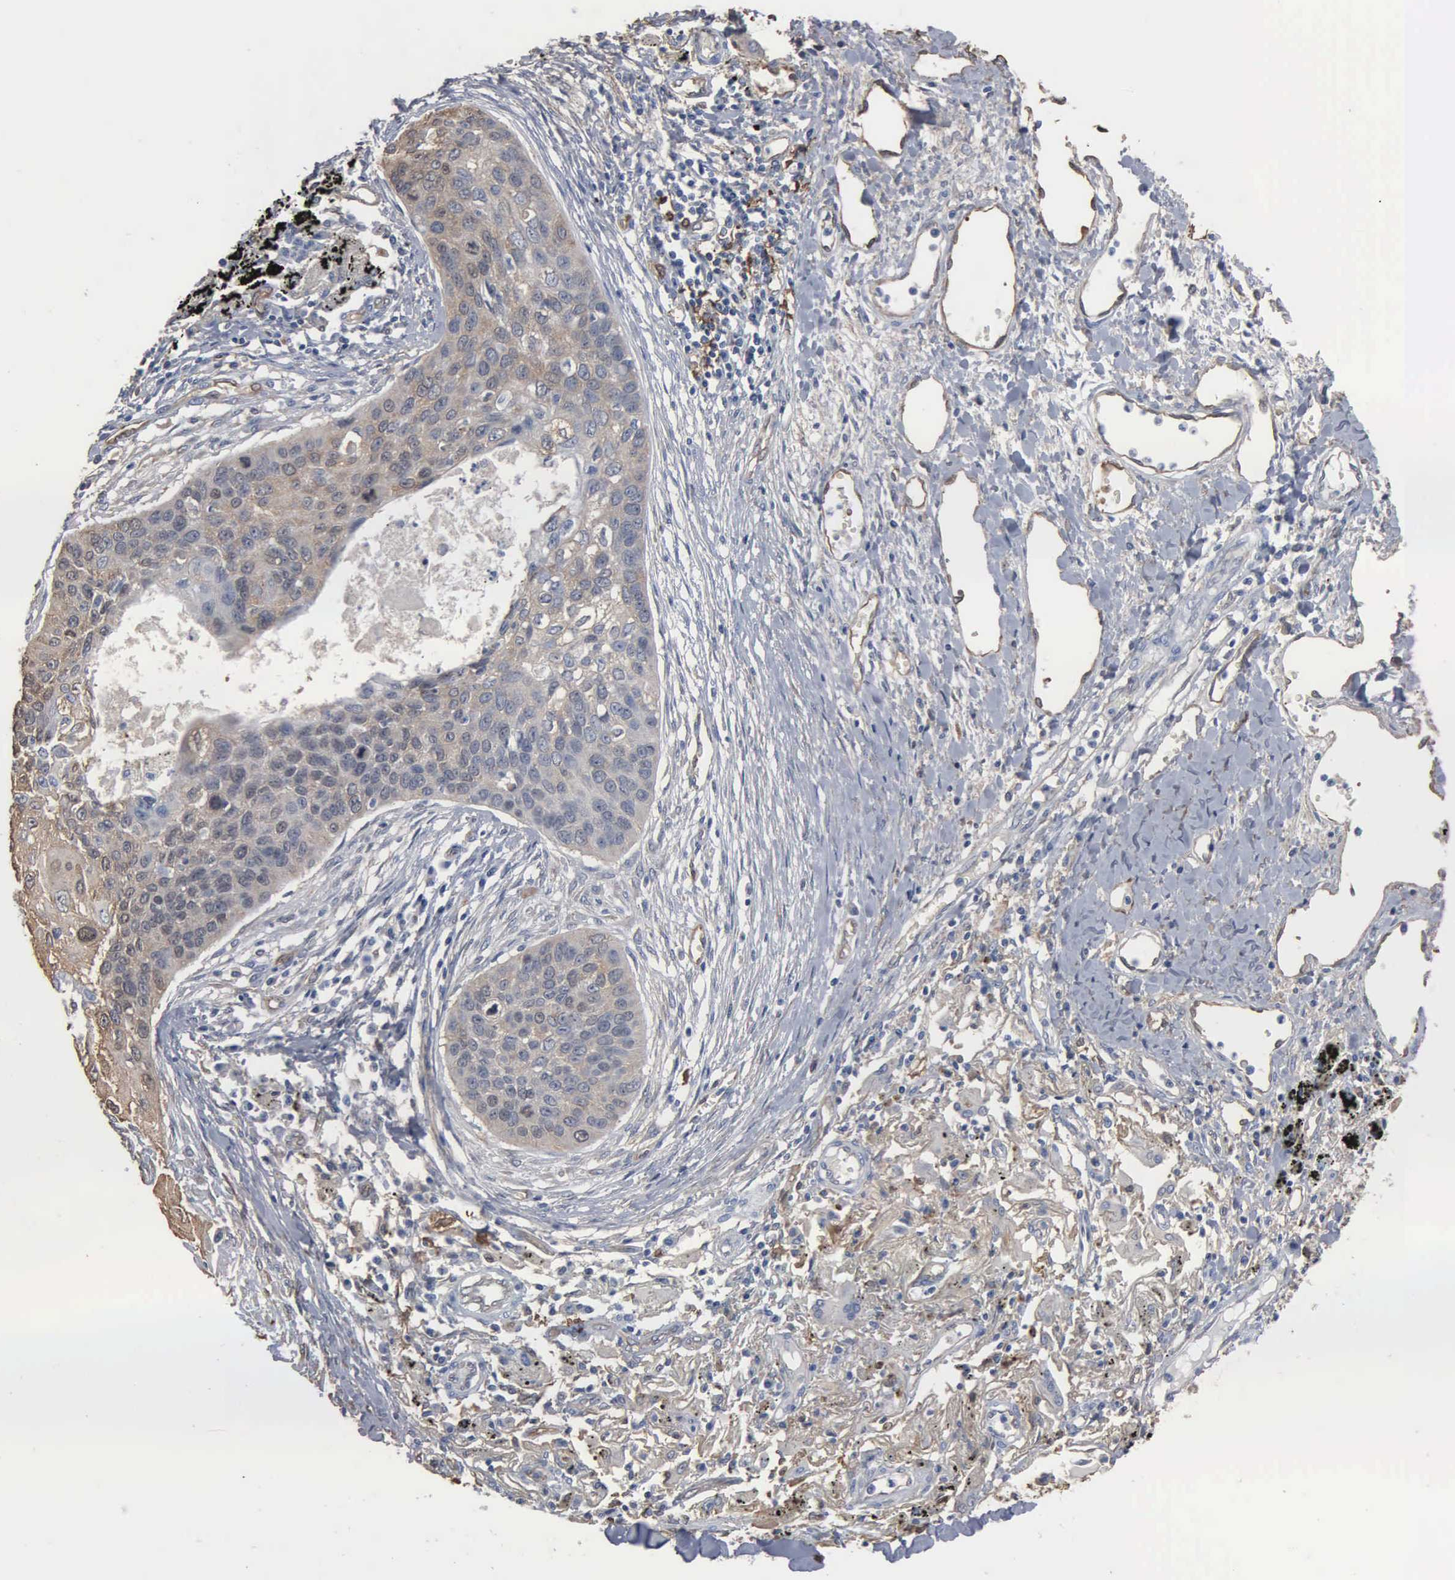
{"staining": {"intensity": "weak", "quantity": ">75%", "location": "cytoplasmic/membranous"}, "tissue": "lung cancer", "cell_type": "Tumor cells", "image_type": "cancer", "snomed": [{"axis": "morphology", "description": "Squamous cell carcinoma, NOS"}, {"axis": "topography", "description": "Lung"}], "caption": "Immunohistochemical staining of squamous cell carcinoma (lung) reveals weak cytoplasmic/membranous protein expression in about >75% of tumor cells.", "gene": "FSCN1", "patient": {"sex": "male", "age": 71}}